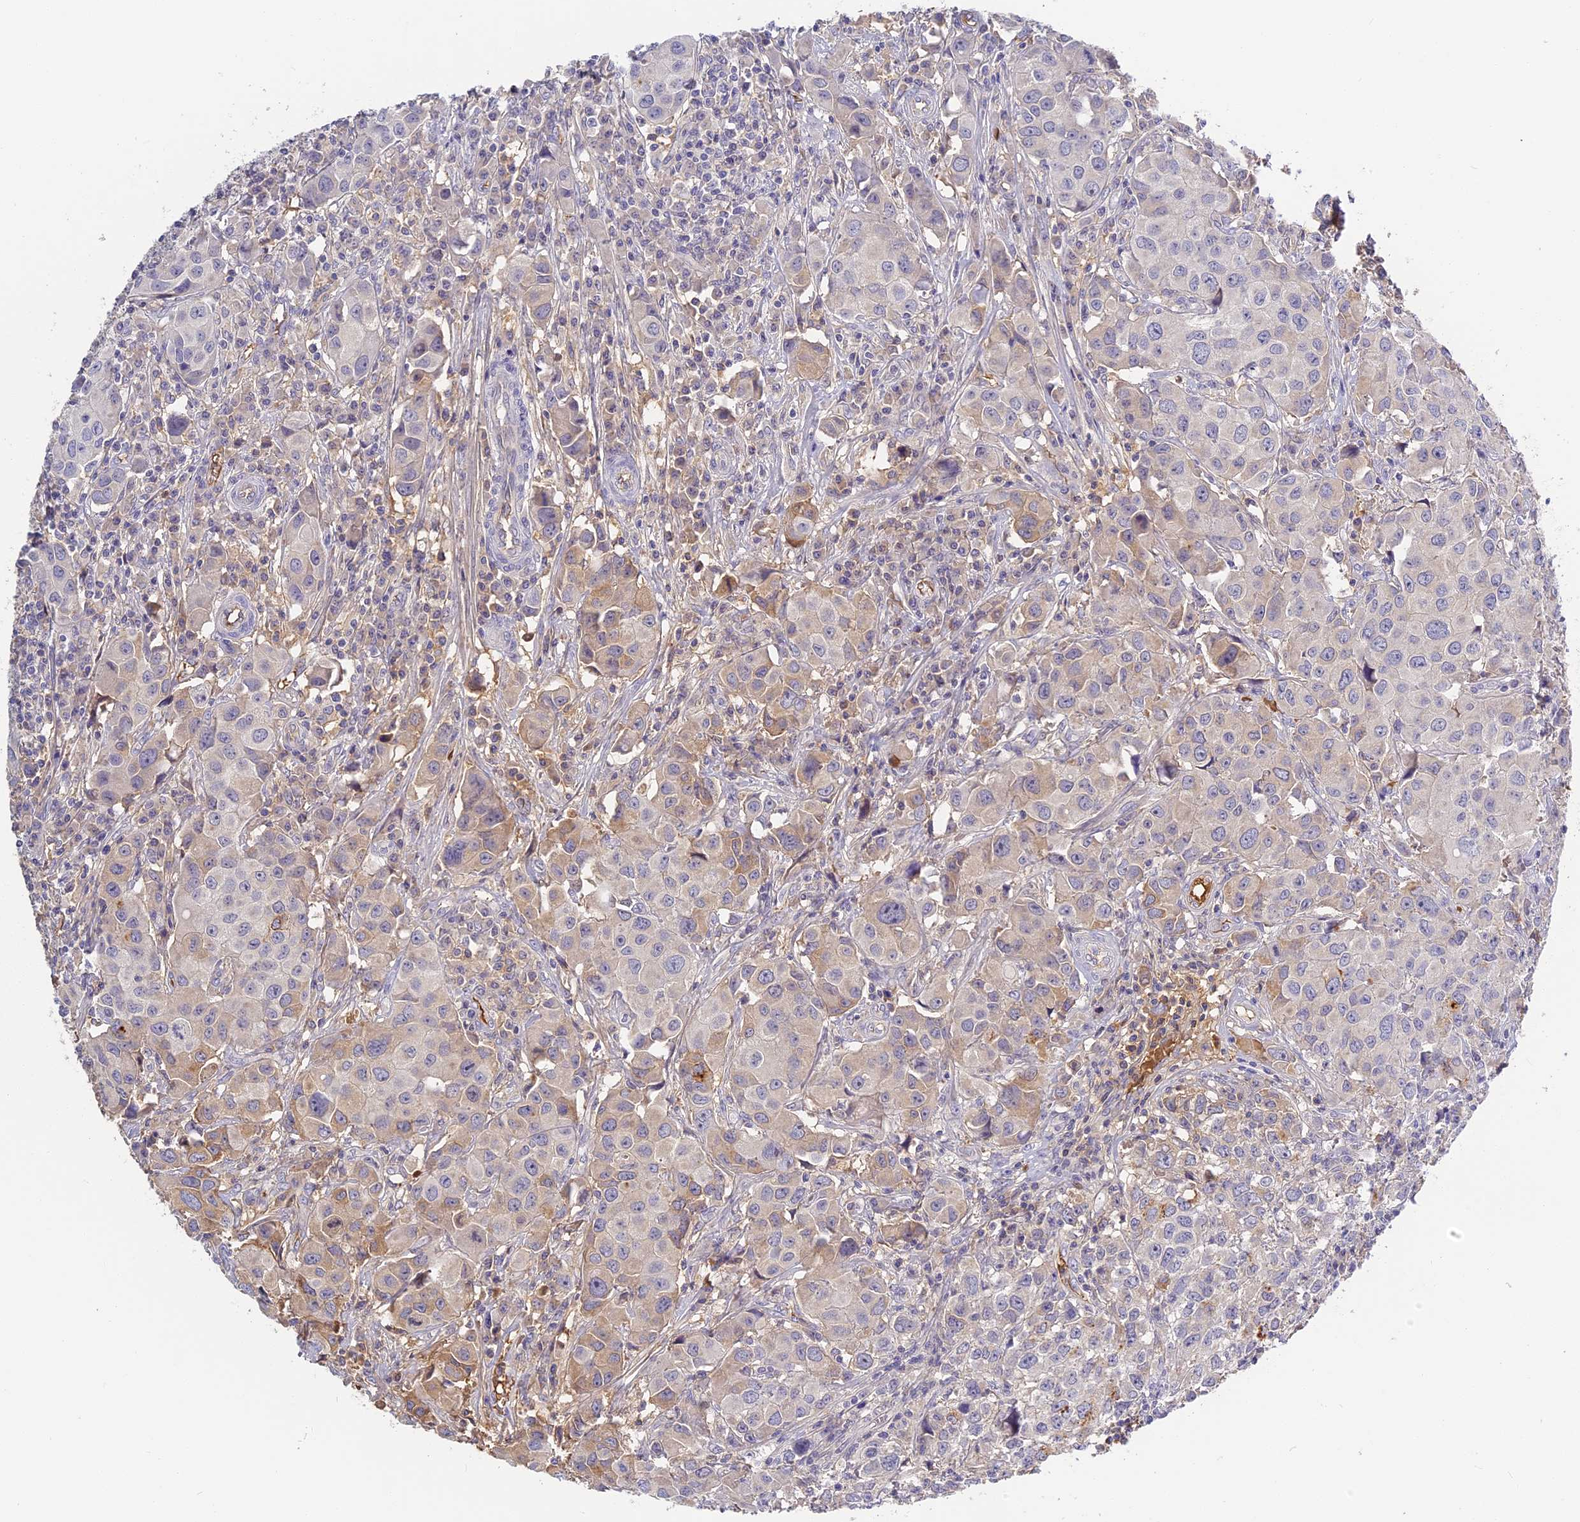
{"staining": {"intensity": "weak", "quantity": "25%-75%", "location": "cytoplasmic/membranous"}, "tissue": "urothelial cancer", "cell_type": "Tumor cells", "image_type": "cancer", "snomed": [{"axis": "morphology", "description": "Urothelial carcinoma, High grade"}, {"axis": "topography", "description": "Urinary bladder"}], "caption": "Immunohistochemical staining of human urothelial cancer reveals weak cytoplasmic/membranous protein expression in approximately 25%-75% of tumor cells.", "gene": "ADGRD1", "patient": {"sex": "female", "age": 75}}